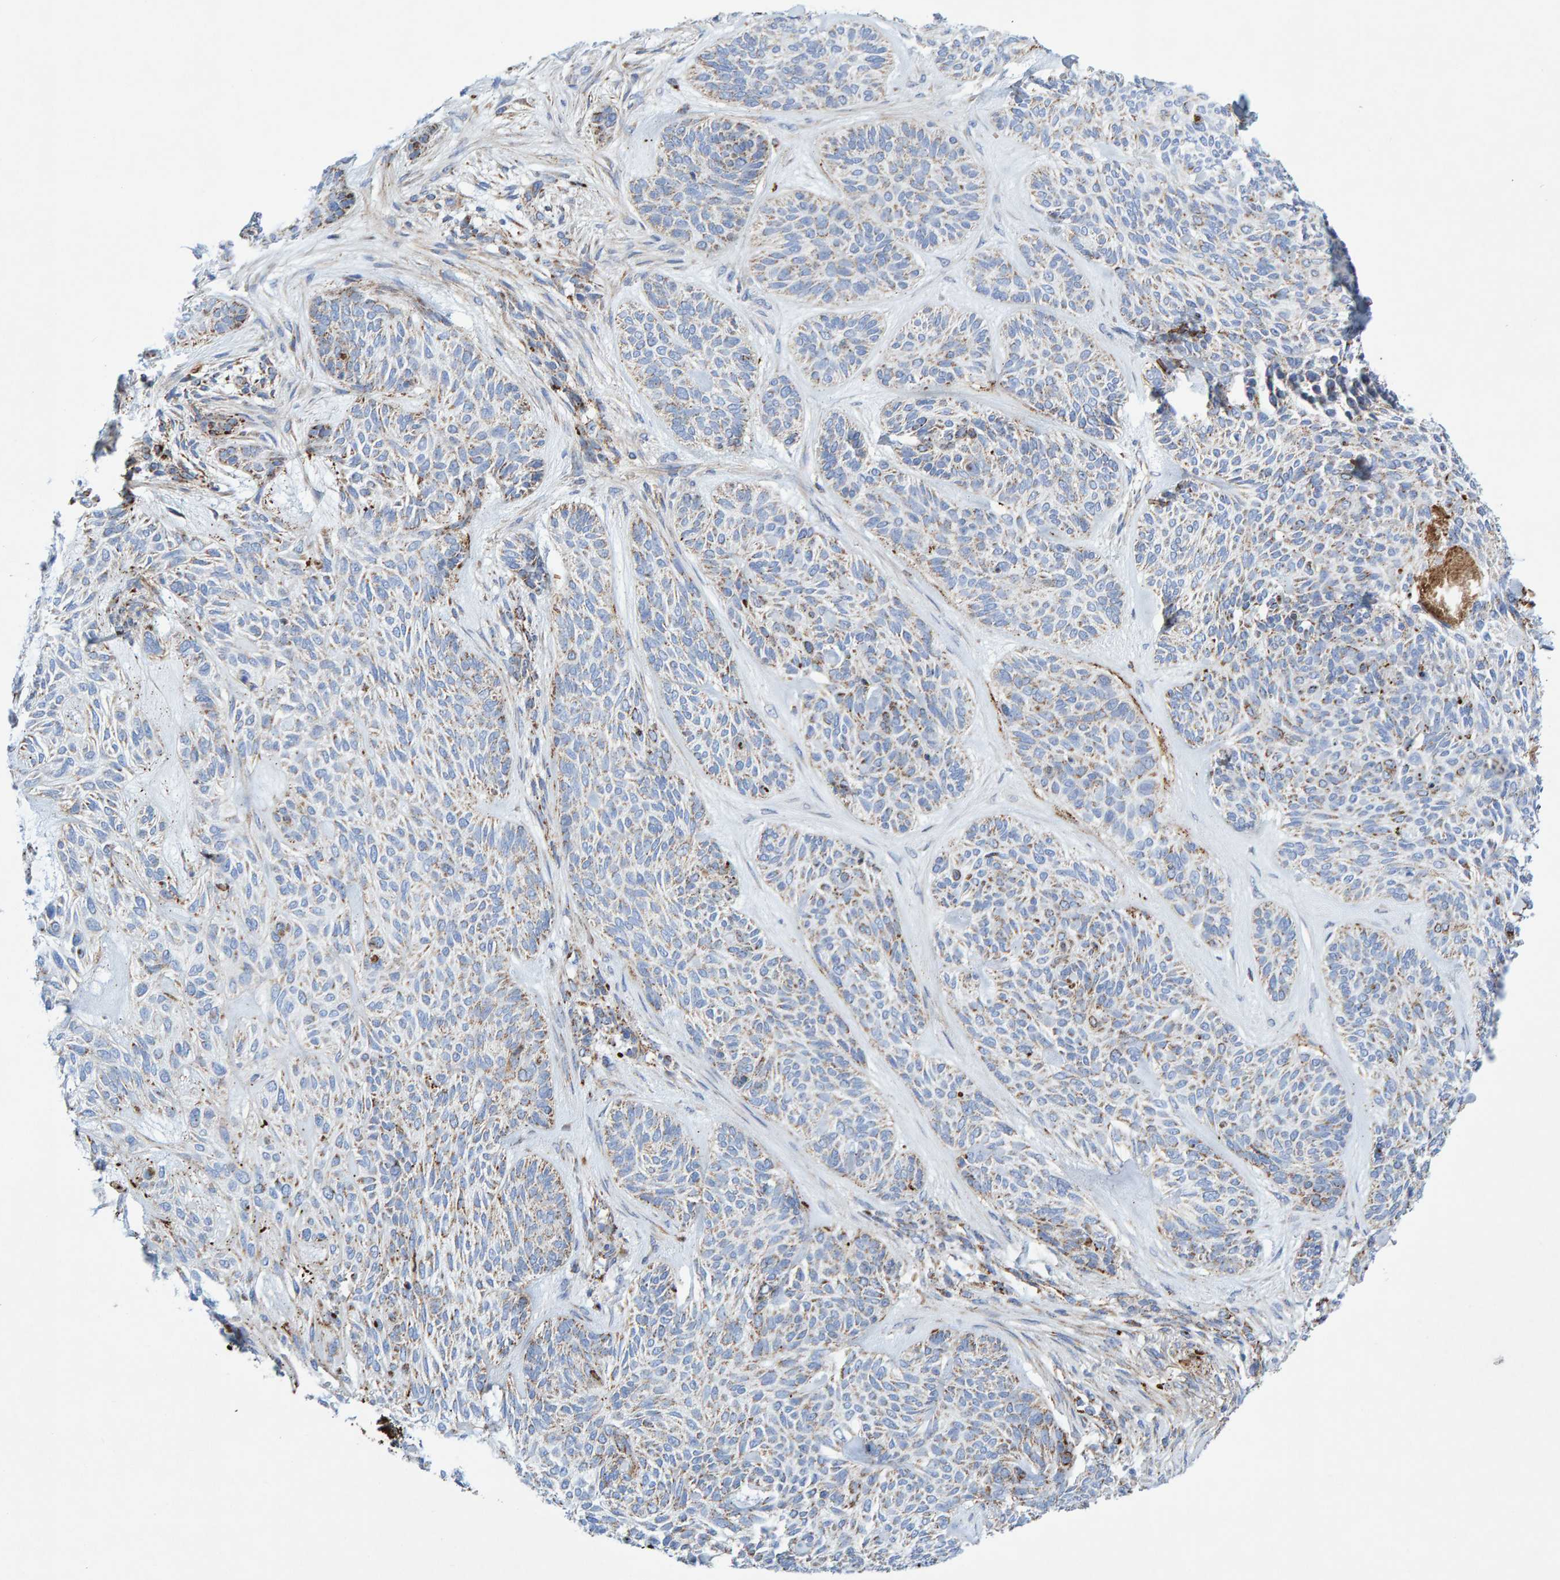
{"staining": {"intensity": "weak", "quantity": "25%-75%", "location": "cytoplasmic/membranous"}, "tissue": "skin cancer", "cell_type": "Tumor cells", "image_type": "cancer", "snomed": [{"axis": "morphology", "description": "Basal cell carcinoma"}, {"axis": "topography", "description": "Skin"}], "caption": "DAB immunohistochemical staining of human basal cell carcinoma (skin) exhibits weak cytoplasmic/membranous protein staining in about 25%-75% of tumor cells. The staining was performed using DAB to visualize the protein expression in brown, while the nuclei were stained in blue with hematoxylin (Magnification: 20x).", "gene": "GGTA1", "patient": {"sex": "male", "age": 55}}